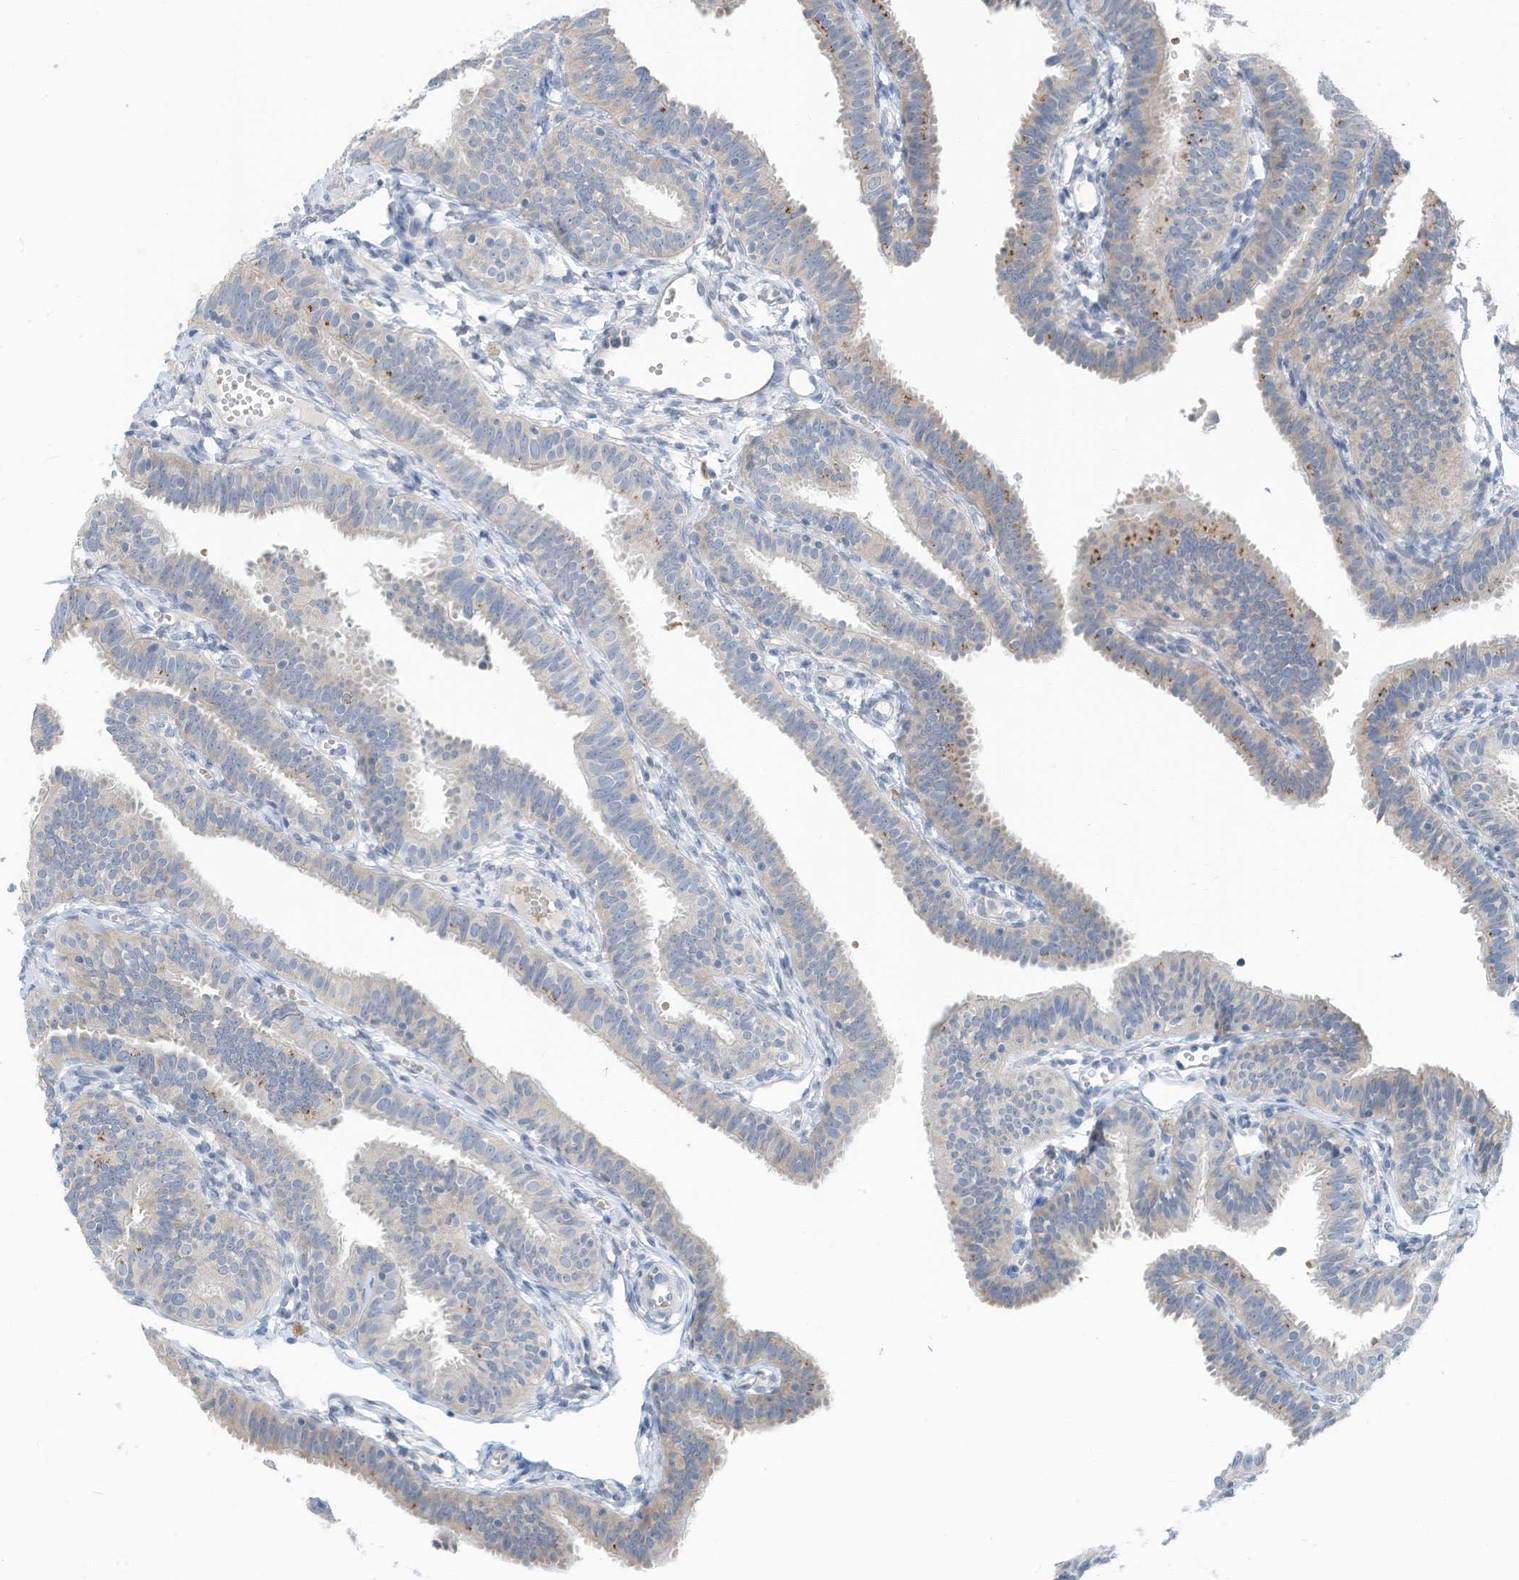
{"staining": {"intensity": "moderate", "quantity": "<25%", "location": "cytoplasmic/membranous"}, "tissue": "fallopian tube", "cell_type": "Glandular cells", "image_type": "normal", "snomed": [{"axis": "morphology", "description": "Normal tissue, NOS"}, {"axis": "topography", "description": "Fallopian tube"}], "caption": "High-magnification brightfield microscopy of unremarkable fallopian tube stained with DAB (3,3'-diaminobenzidine) (brown) and counterstained with hematoxylin (blue). glandular cells exhibit moderate cytoplasmic/membranous staining is present in approximately<25% of cells.", "gene": "CHMP2B", "patient": {"sex": "female", "age": 35}}